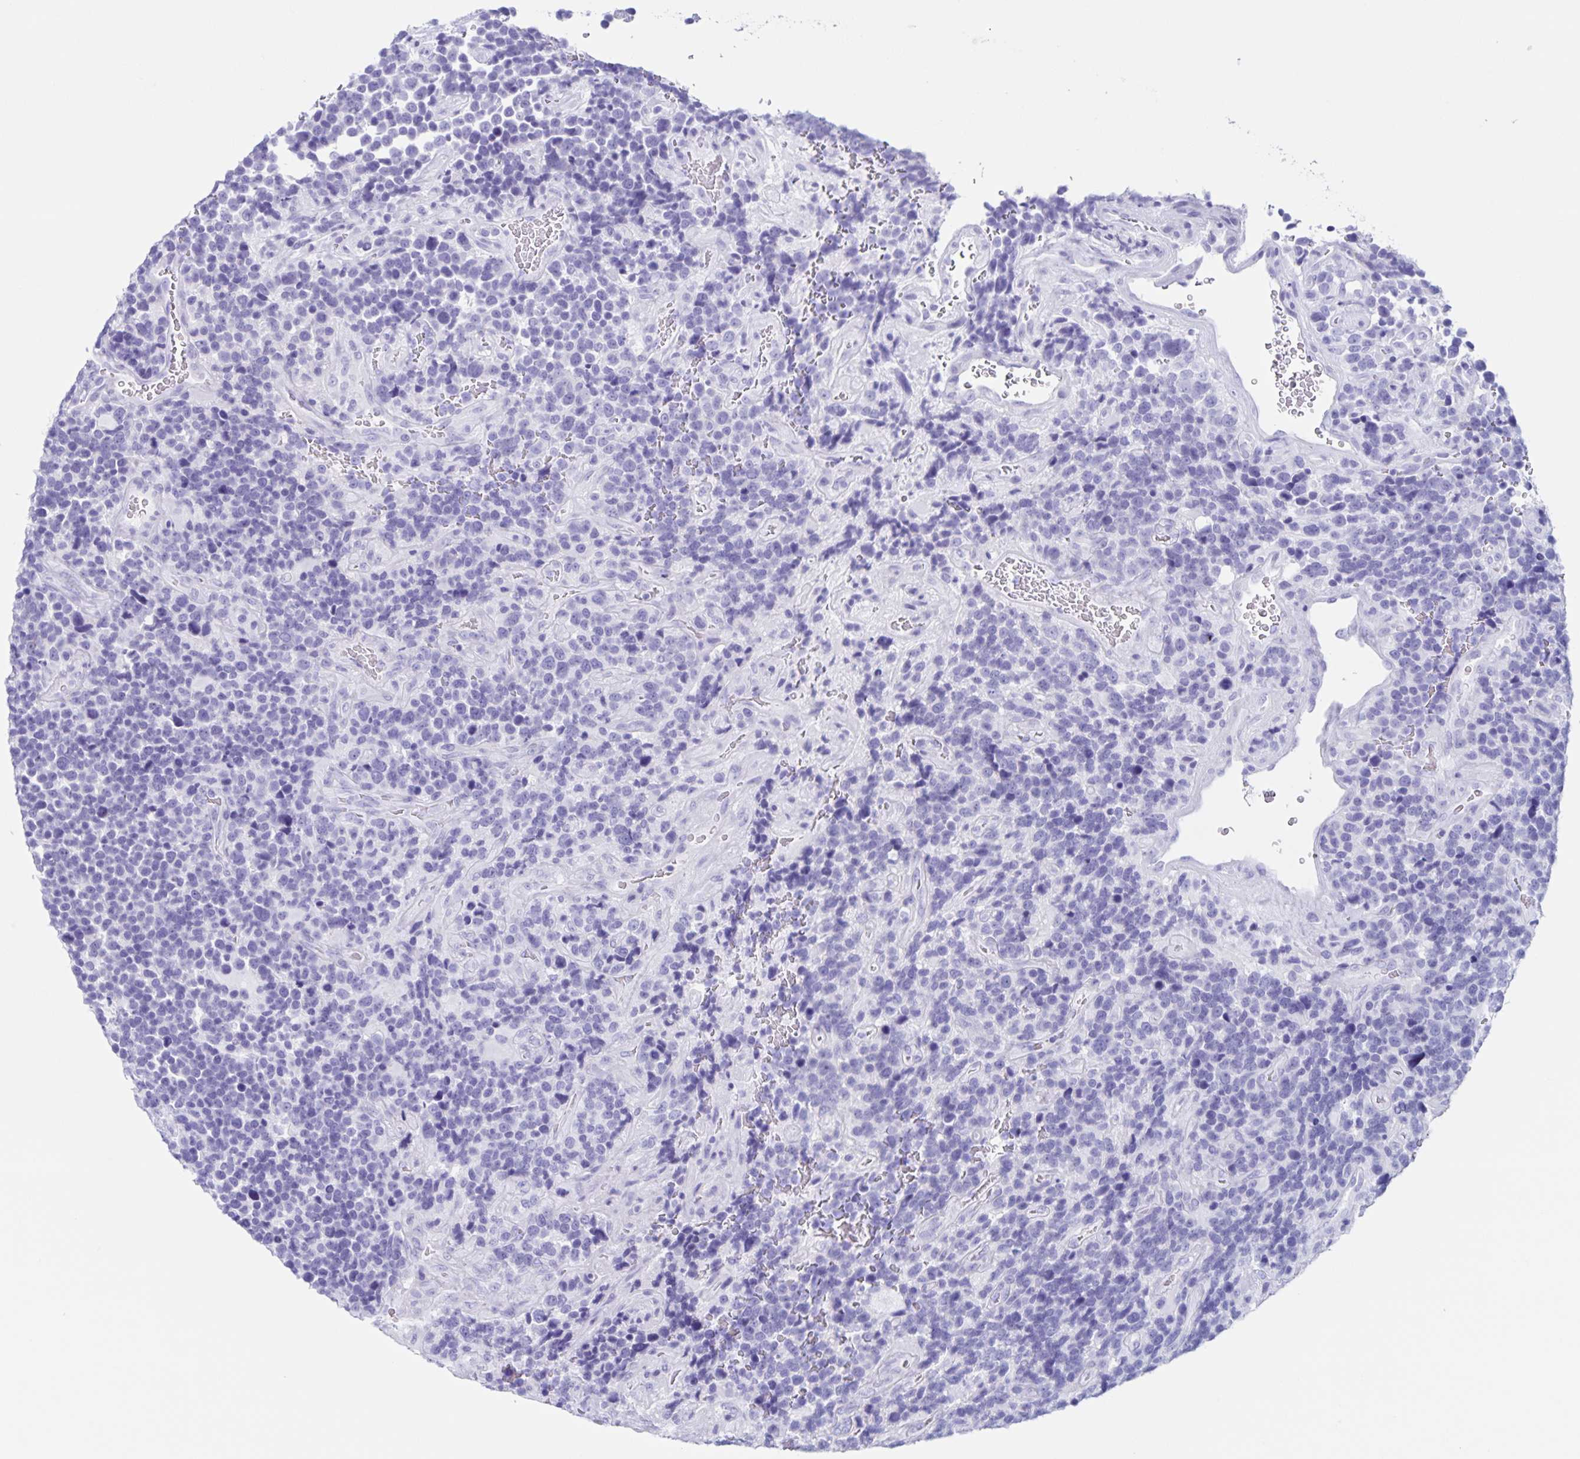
{"staining": {"intensity": "negative", "quantity": "none", "location": "none"}, "tissue": "glioma", "cell_type": "Tumor cells", "image_type": "cancer", "snomed": [{"axis": "morphology", "description": "Glioma, malignant, High grade"}, {"axis": "topography", "description": "Brain"}], "caption": "High magnification brightfield microscopy of malignant glioma (high-grade) stained with DAB (3,3'-diaminobenzidine) (brown) and counterstained with hematoxylin (blue): tumor cells show no significant staining. (Stains: DAB (3,3'-diaminobenzidine) immunohistochemistry with hematoxylin counter stain, Microscopy: brightfield microscopy at high magnification).", "gene": "C12orf56", "patient": {"sex": "male", "age": 33}}